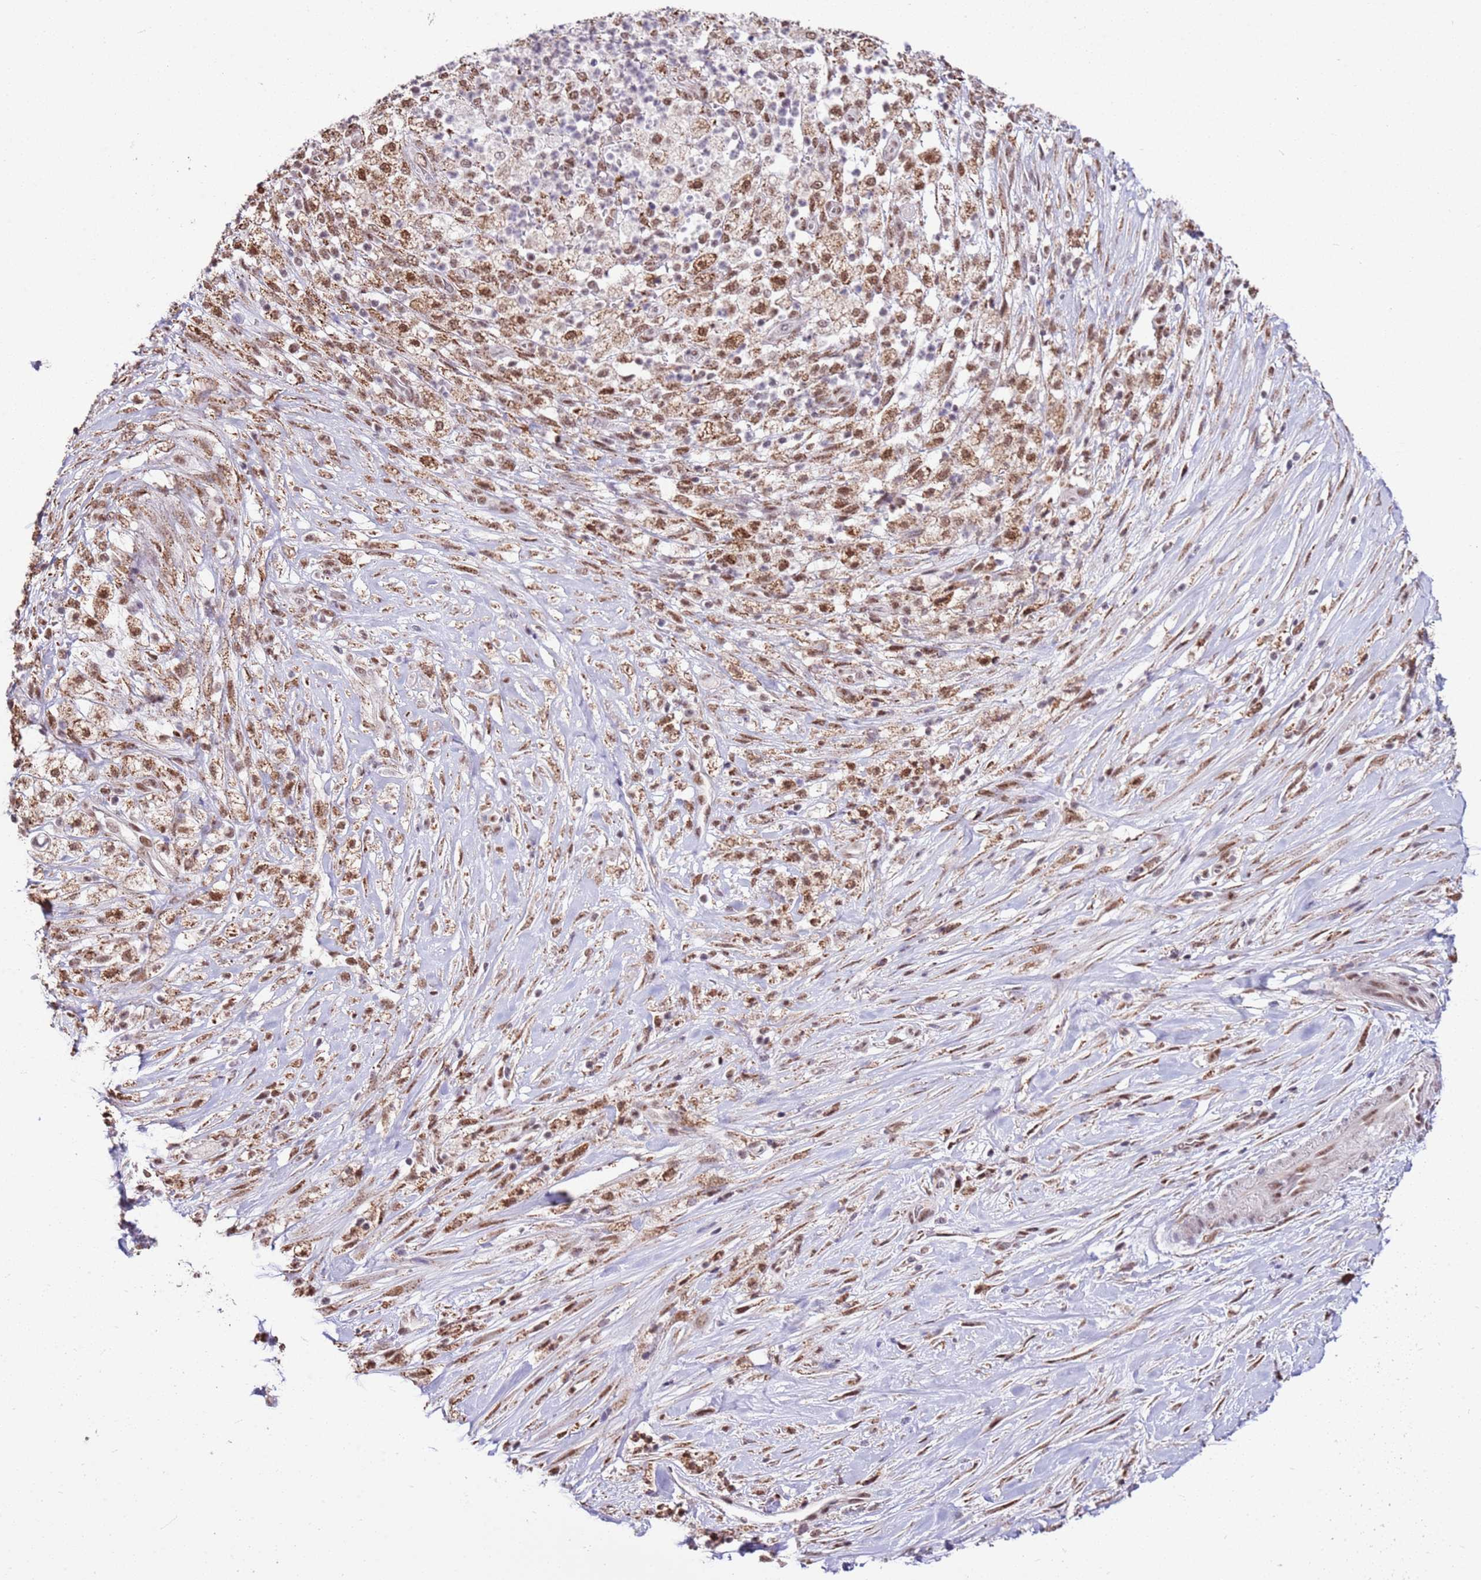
{"staining": {"intensity": "moderate", "quantity": ">75%", "location": "nuclear"}, "tissue": "pancreatic cancer", "cell_type": "Tumor cells", "image_type": "cancer", "snomed": [{"axis": "morphology", "description": "Adenocarcinoma, NOS"}, {"axis": "topography", "description": "Pancreas"}], "caption": "Pancreatic adenocarcinoma stained with a protein marker demonstrates moderate staining in tumor cells.", "gene": "AKAP8L", "patient": {"sex": "female", "age": 72}}